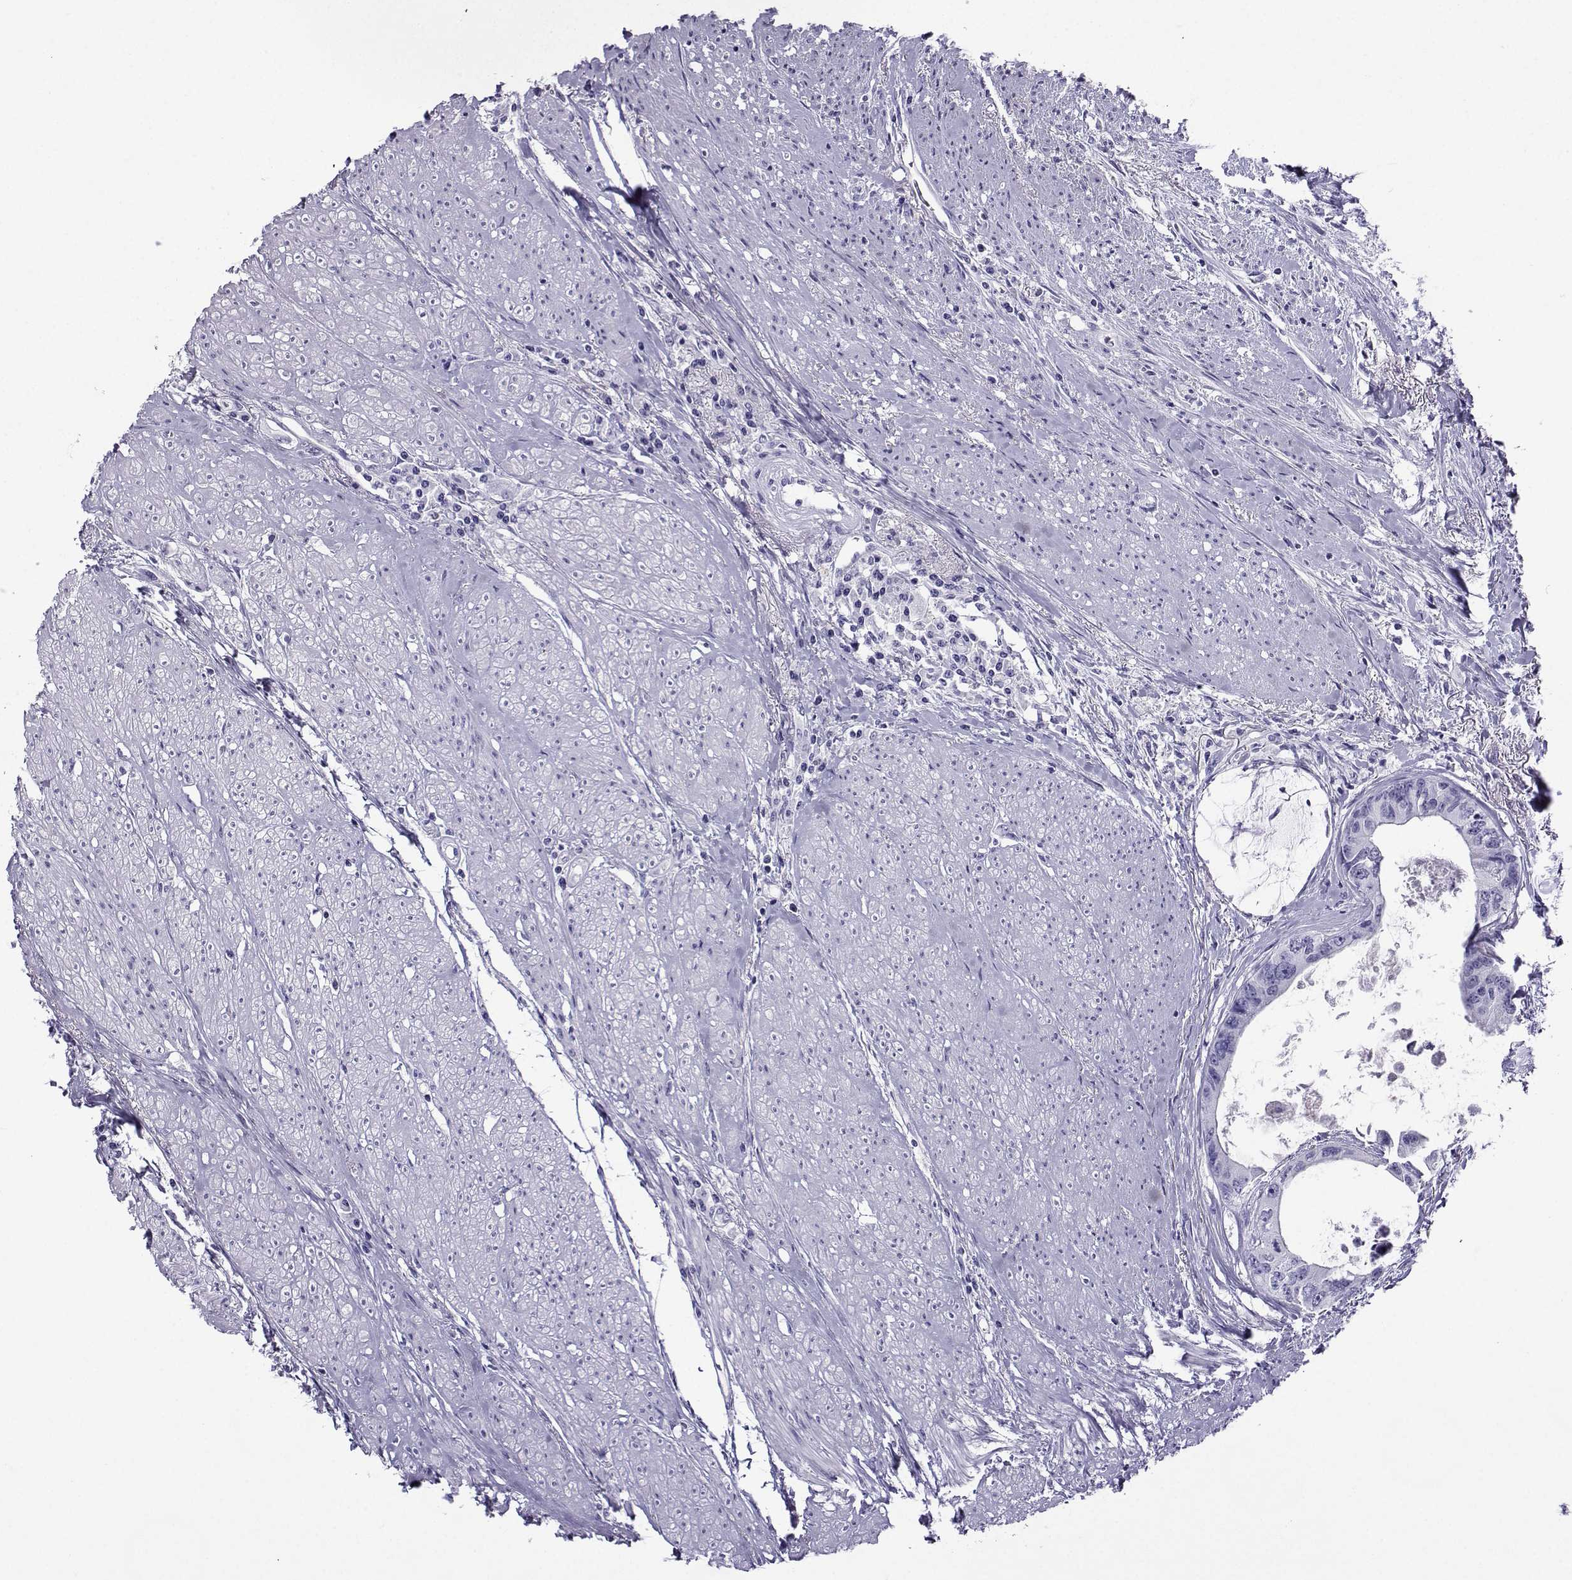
{"staining": {"intensity": "negative", "quantity": "none", "location": "none"}, "tissue": "colorectal cancer", "cell_type": "Tumor cells", "image_type": "cancer", "snomed": [{"axis": "morphology", "description": "Adenocarcinoma, NOS"}, {"axis": "topography", "description": "Rectum"}], "caption": "Immunohistochemistry micrograph of neoplastic tissue: colorectal cancer stained with DAB exhibits no significant protein positivity in tumor cells. The staining was performed using DAB (3,3'-diaminobenzidine) to visualize the protein expression in brown, while the nuclei were stained in blue with hematoxylin (Magnification: 20x).", "gene": "CRYBB1", "patient": {"sex": "male", "age": 59}}